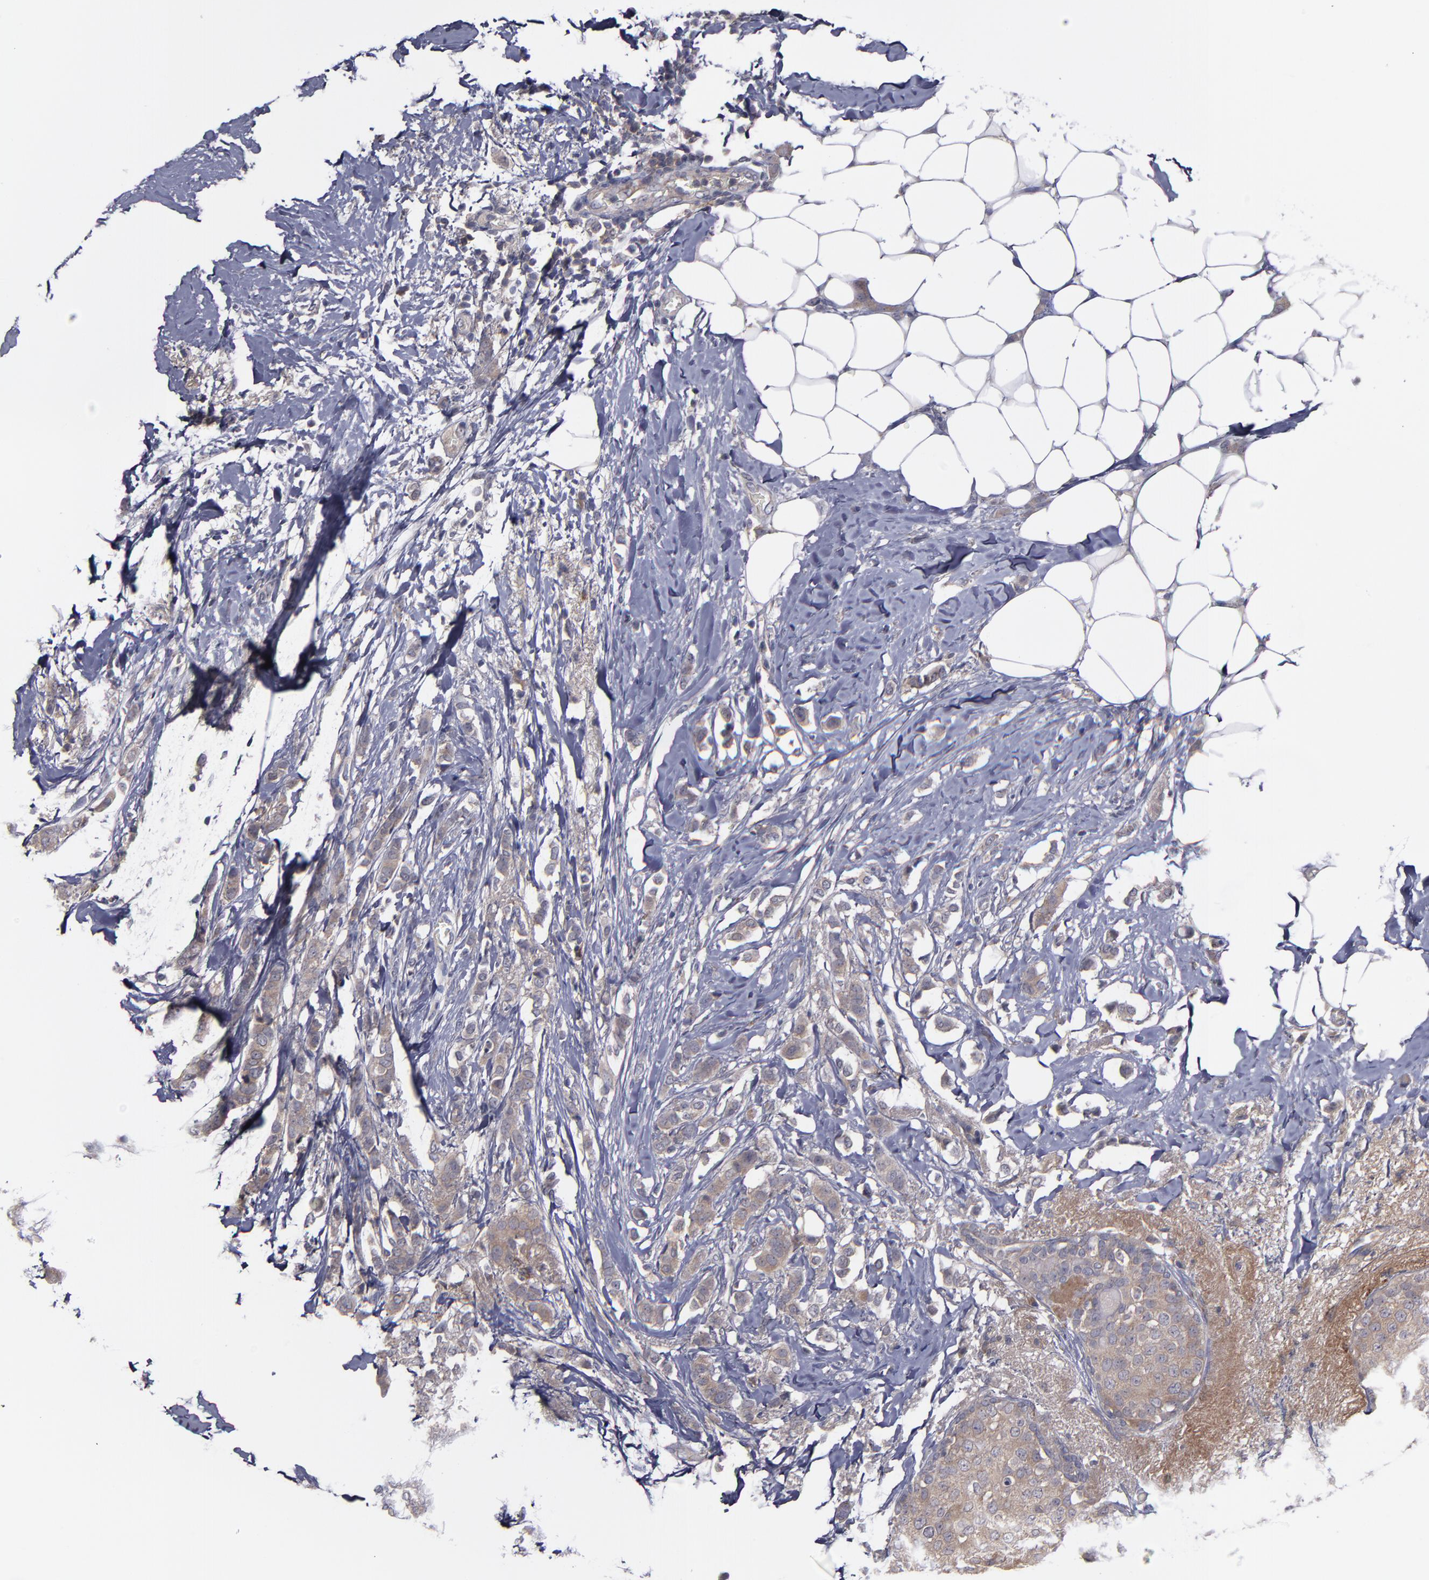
{"staining": {"intensity": "weak", "quantity": ">75%", "location": "cytoplasmic/membranous"}, "tissue": "breast cancer", "cell_type": "Tumor cells", "image_type": "cancer", "snomed": [{"axis": "morphology", "description": "Lobular carcinoma"}, {"axis": "topography", "description": "Breast"}], "caption": "Breast cancer stained for a protein exhibits weak cytoplasmic/membranous positivity in tumor cells.", "gene": "MMP11", "patient": {"sex": "female", "age": 55}}